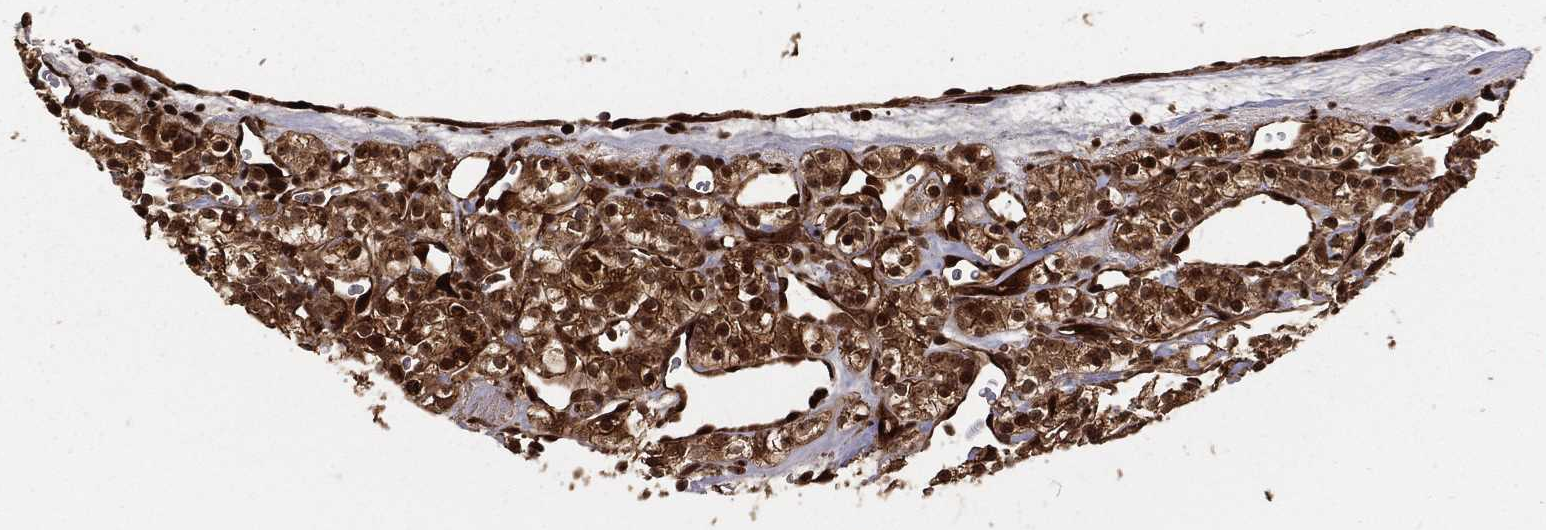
{"staining": {"intensity": "strong", "quantity": "25%-75%", "location": "cytoplasmic/membranous,nuclear"}, "tissue": "renal cancer", "cell_type": "Tumor cells", "image_type": "cancer", "snomed": [{"axis": "morphology", "description": "Adenocarcinoma, NOS"}, {"axis": "topography", "description": "Kidney"}], "caption": "This image displays immunohistochemistry staining of renal adenocarcinoma, with high strong cytoplasmic/membranous and nuclear expression in approximately 25%-75% of tumor cells.", "gene": "MAPK1", "patient": {"sex": "male", "age": 77}}